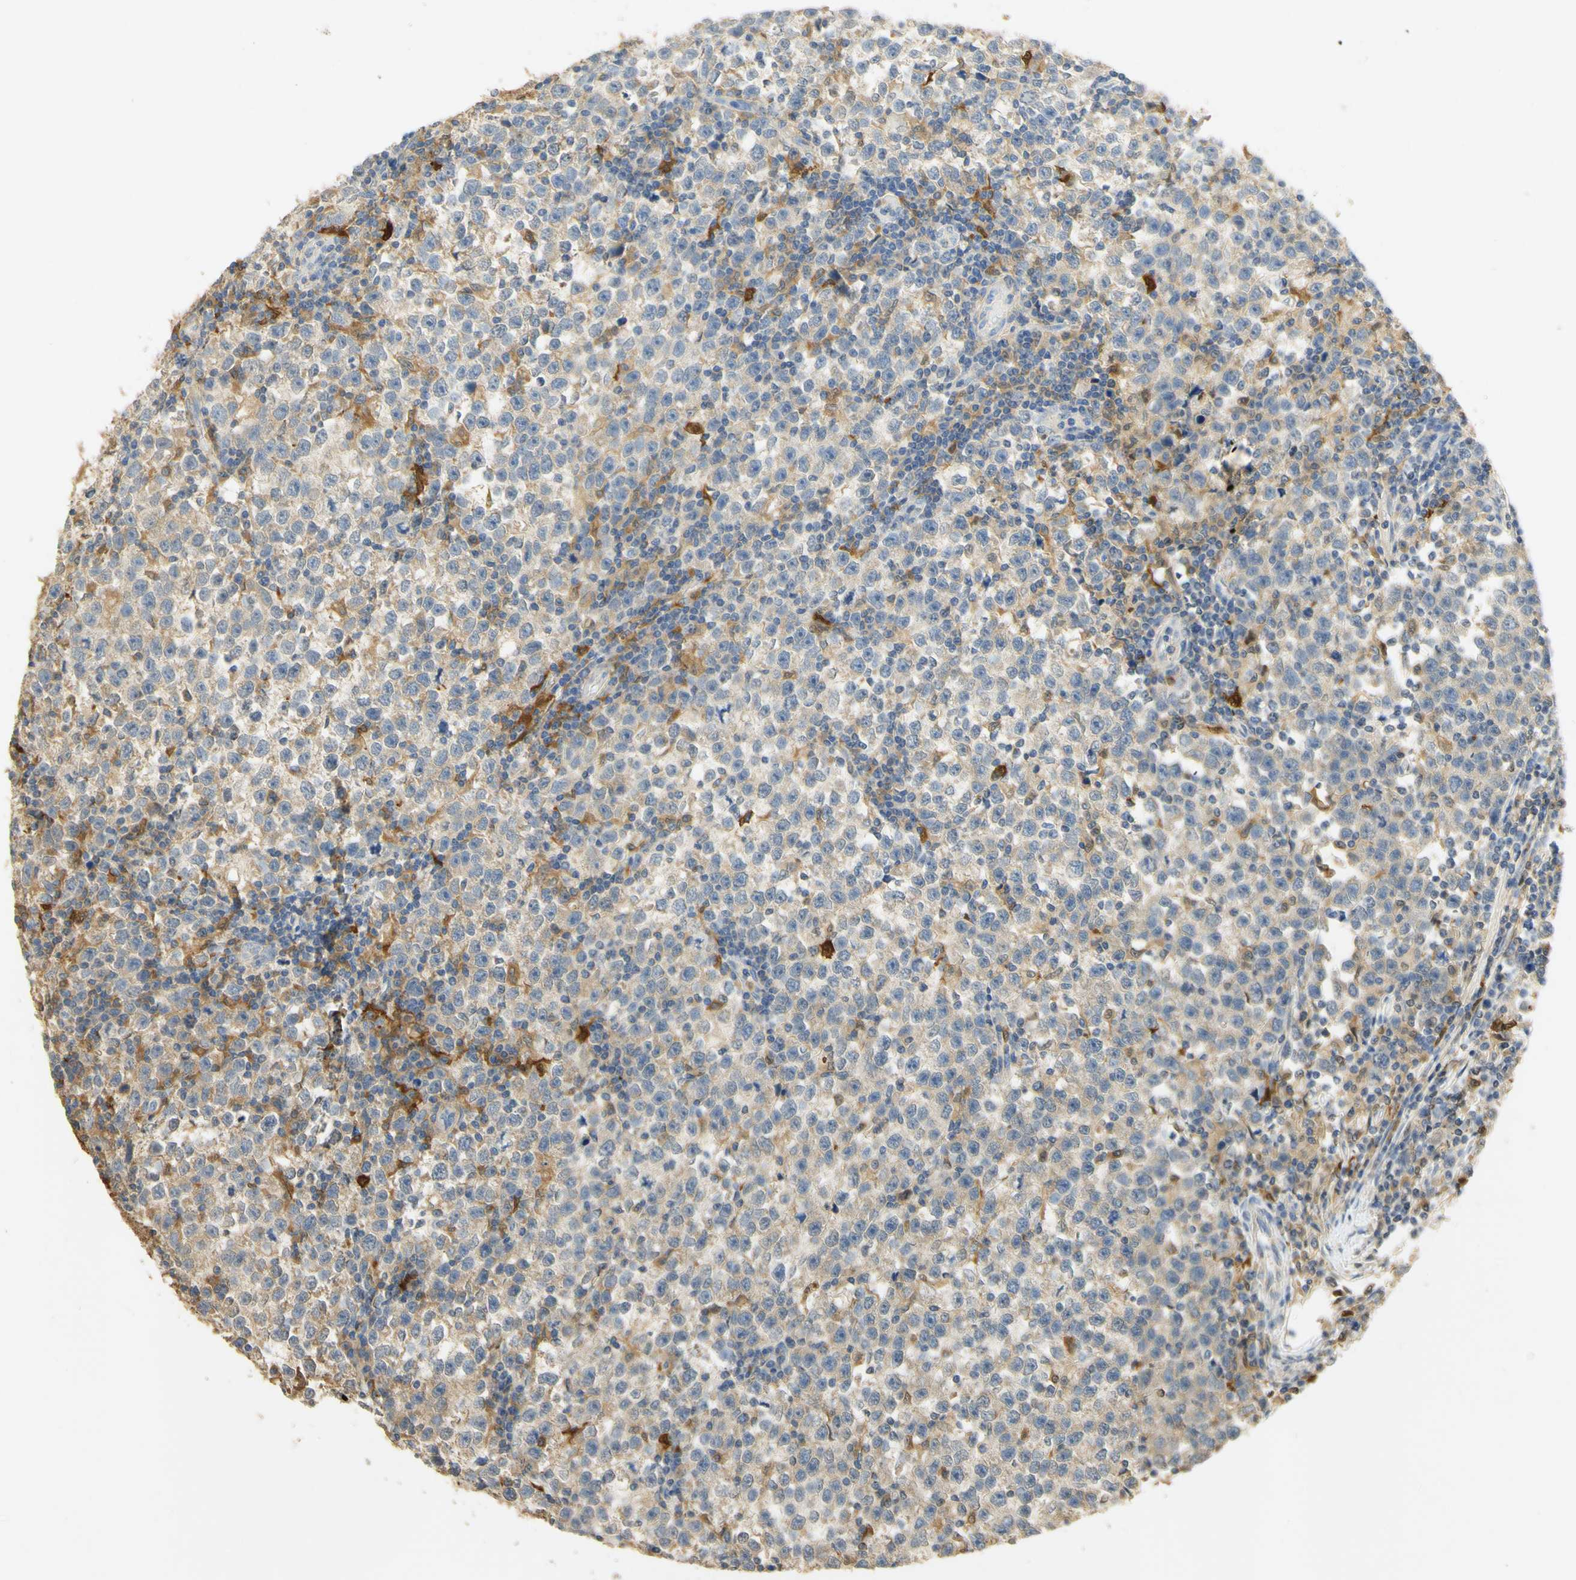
{"staining": {"intensity": "weak", "quantity": "25%-75%", "location": "cytoplasmic/membranous"}, "tissue": "testis cancer", "cell_type": "Tumor cells", "image_type": "cancer", "snomed": [{"axis": "morphology", "description": "Seminoma, NOS"}, {"axis": "topography", "description": "Testis"}], "caption": "High-power microscopy captured an immunohistochemistry photomicrograph of seminoma (testis), revealing weak cytoplasmic/membranous staining in about 25%-75% of tumor cells.", "gene": "PAK1", "patient": {"sex": "male", "age": 43}}